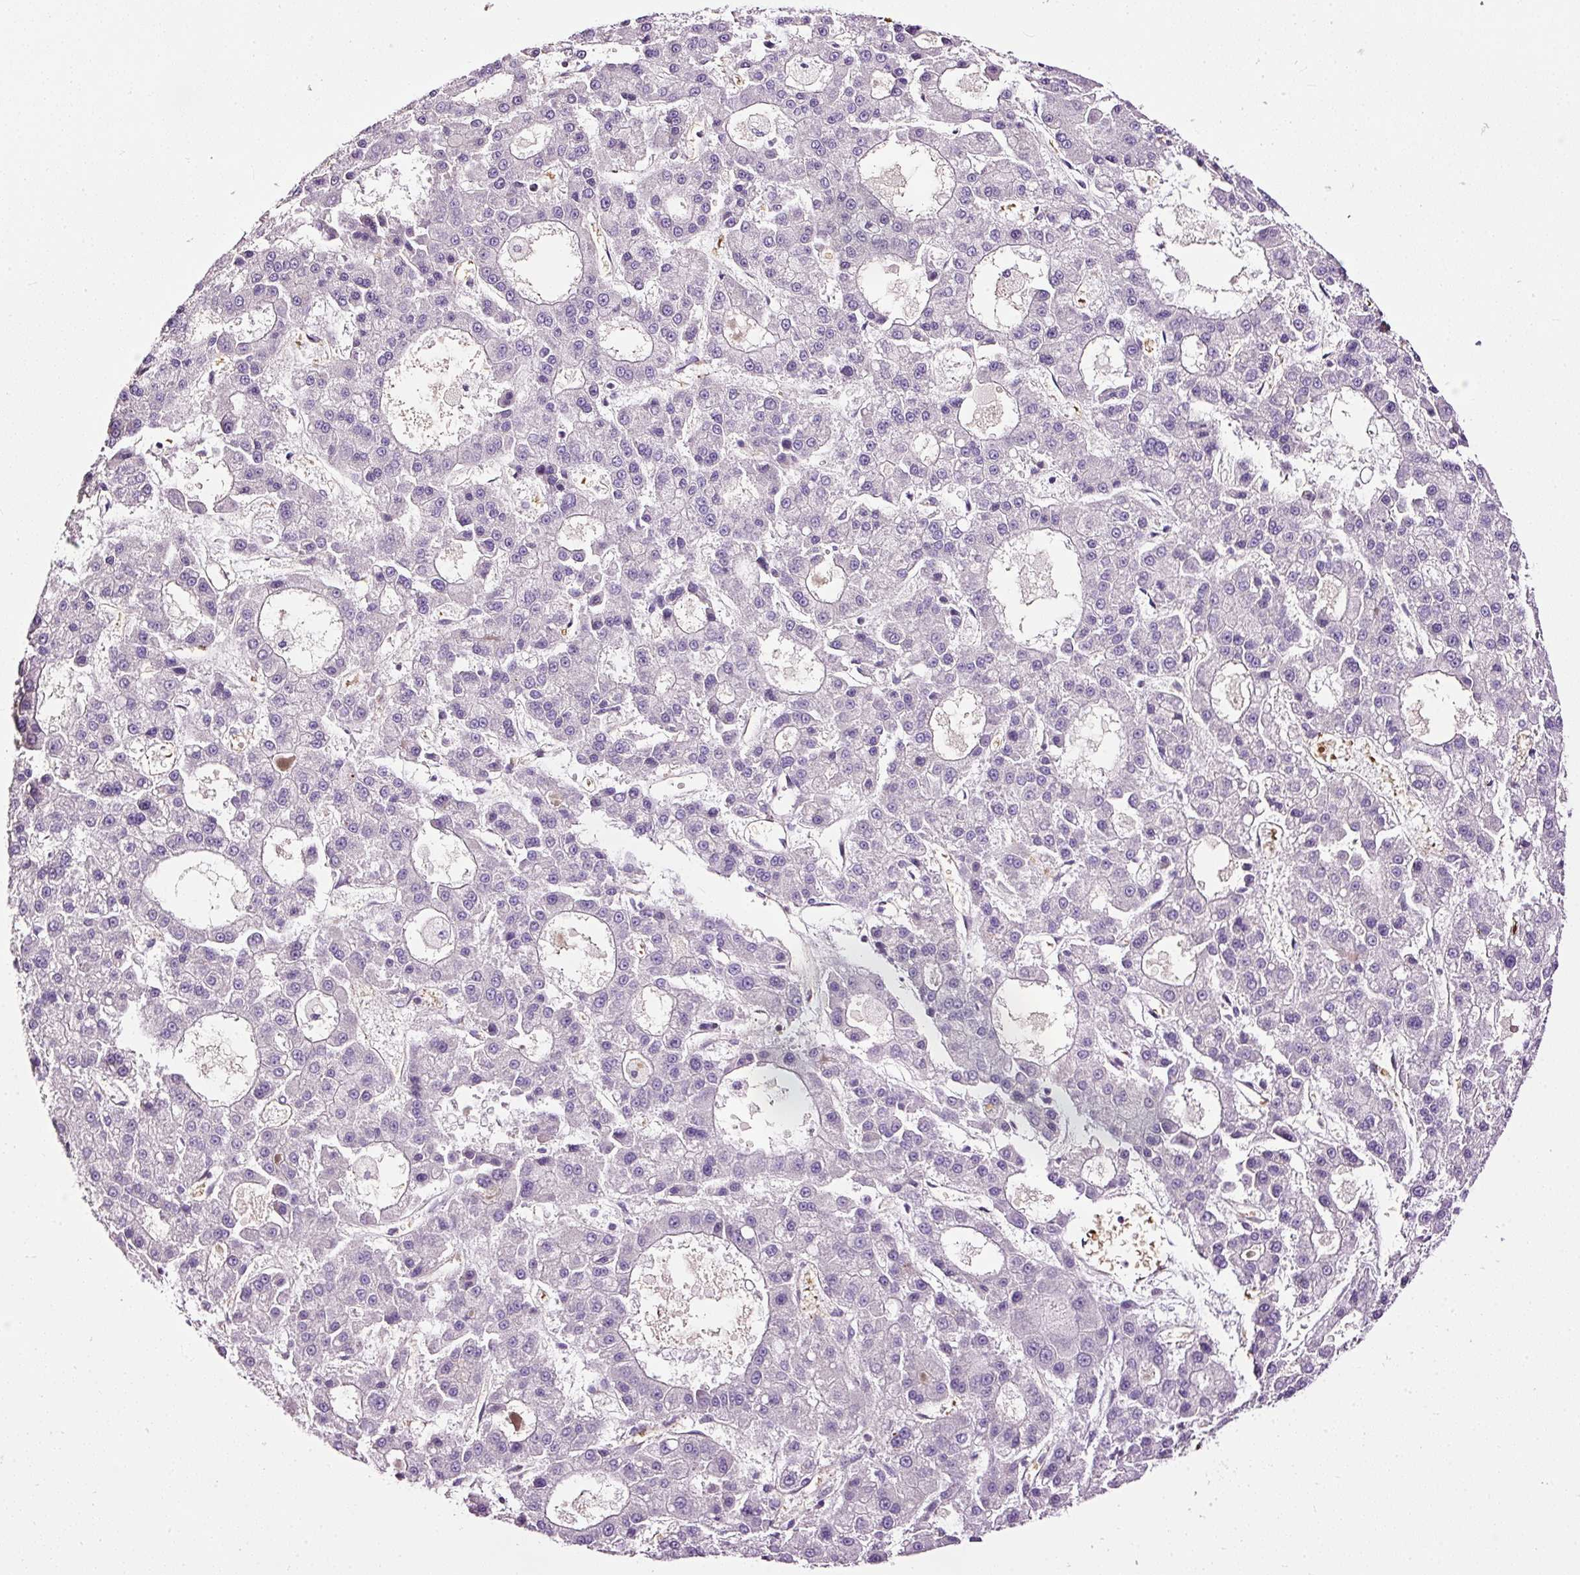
{"staining": {"intensity": "negative", "quantity": "none", "location": "none"}, "tissue": "liver cancer", "cell_type": "Tumor cells", "image_type": "cancer", "snomed": [{"axis": "morphology", "description": "Carcinoma, Hepatocellular, NOS"}, {"axis": "topography", "description": "Liver"}], "caption": "Immunohistochemistry (IHC) micrograph of neoplastic tissue: human liver cancer (hepatocellular carcinoma) stained with DAB (3,3'-diaminobenzidine) exhibits no significant protein positivity in tumor cells.", "gene": "USHBP1", "patient": {"sex": "male", "age": 70}}